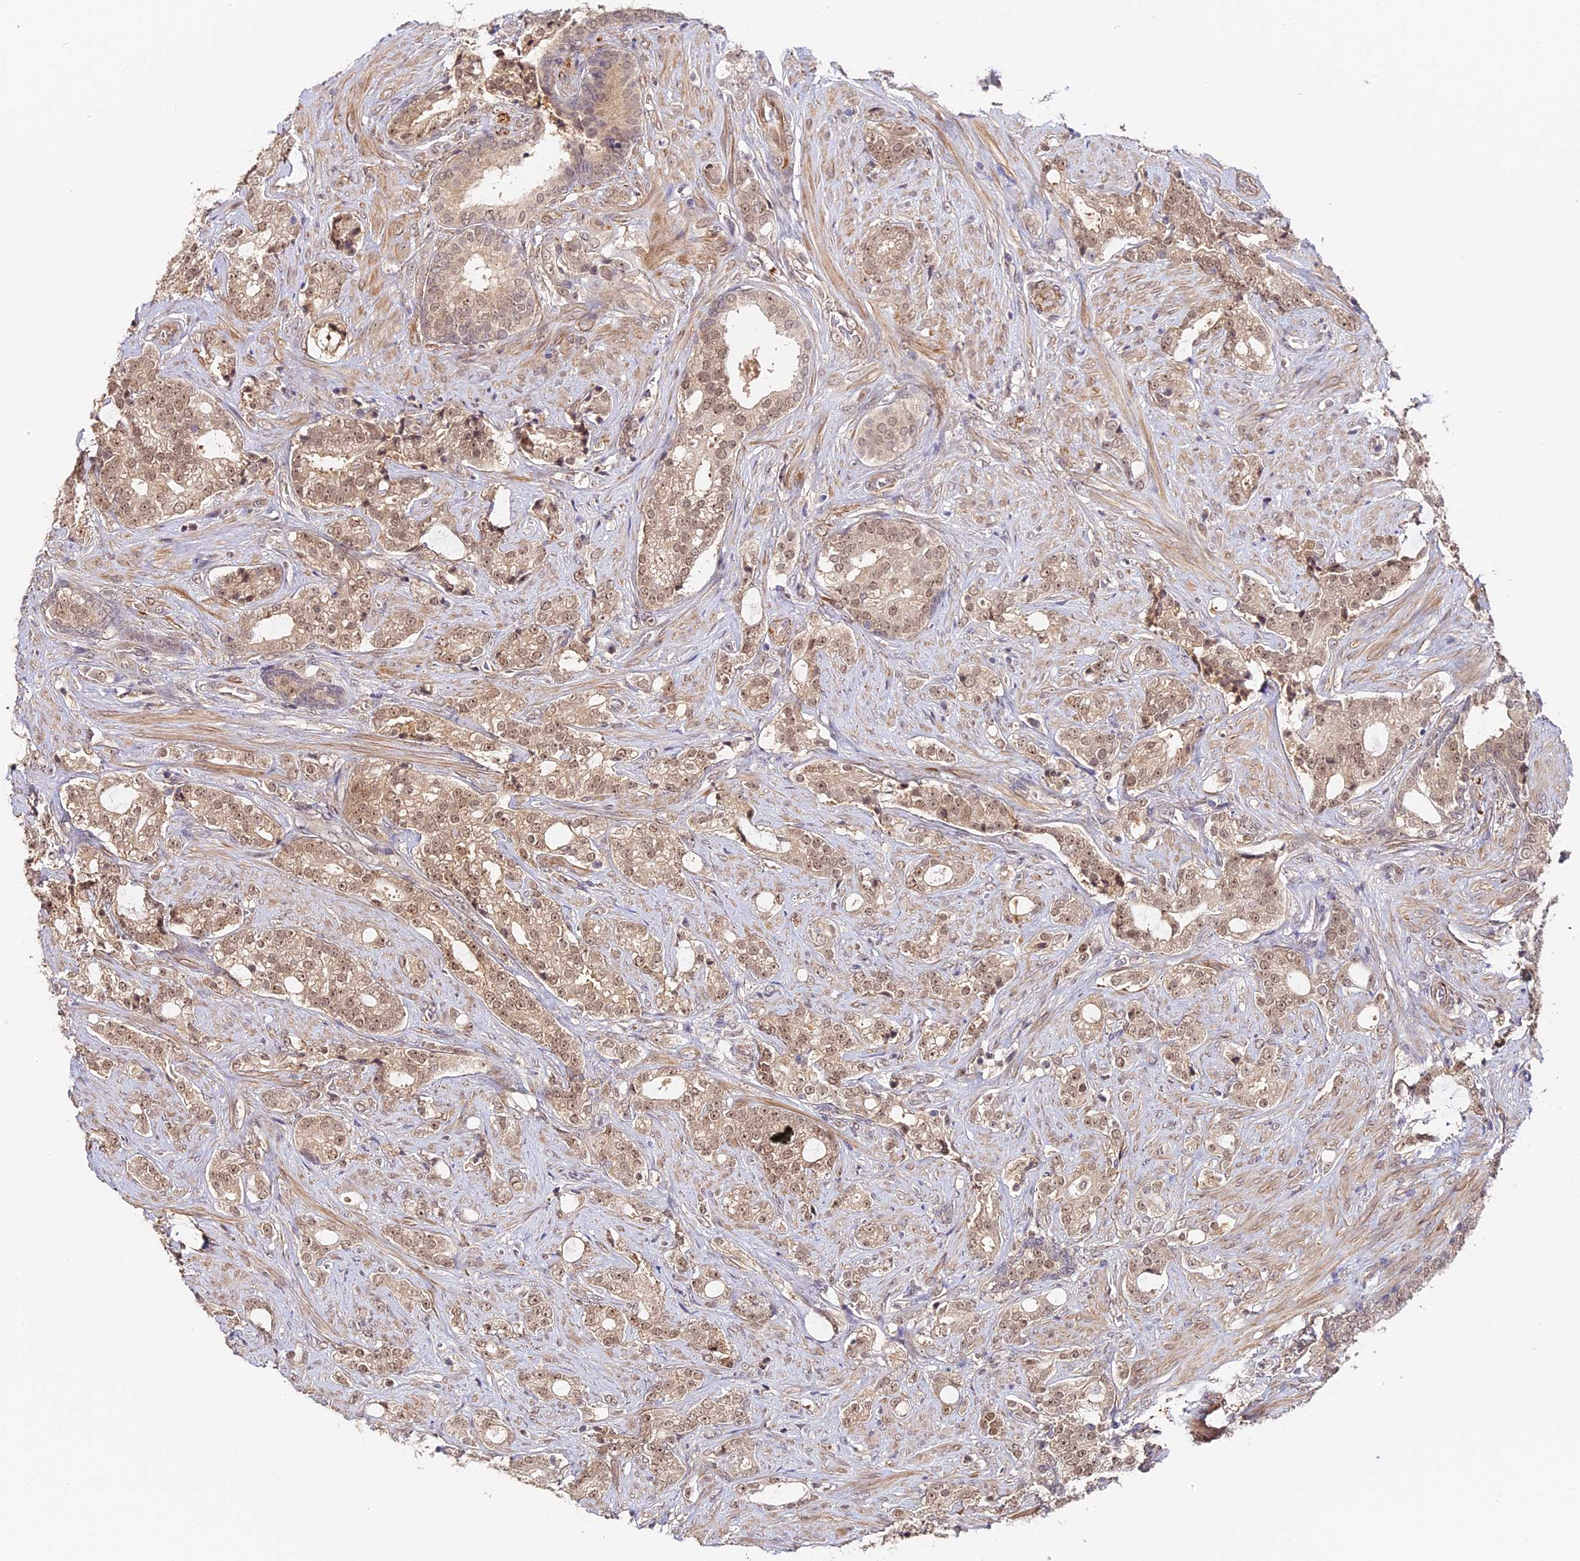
{"staining": {"intensity": "weak", "quantity": ">75%", "location": "cytoplasmic/membranous,nuclear"}, "tissue": "prostate cancer", "cell_type": "Tumor cells", "image_type": "cancer", "snomed": [{"axis": "morphology", "description": "Adenocarcinoma, High grade"}, {"axis": "topography", "description": "Prostate and seminal vesicle, NOS"}], "caption": "Human prostate cancer (high-grade adenocarcinoma) stained with a brown dye reveals weak cytoplasmic/membranous and nuclear positive positivity in about >75% of tumor cells.", "gene": "IMPACT", "patient": {"sex": "male", "age": 67}}